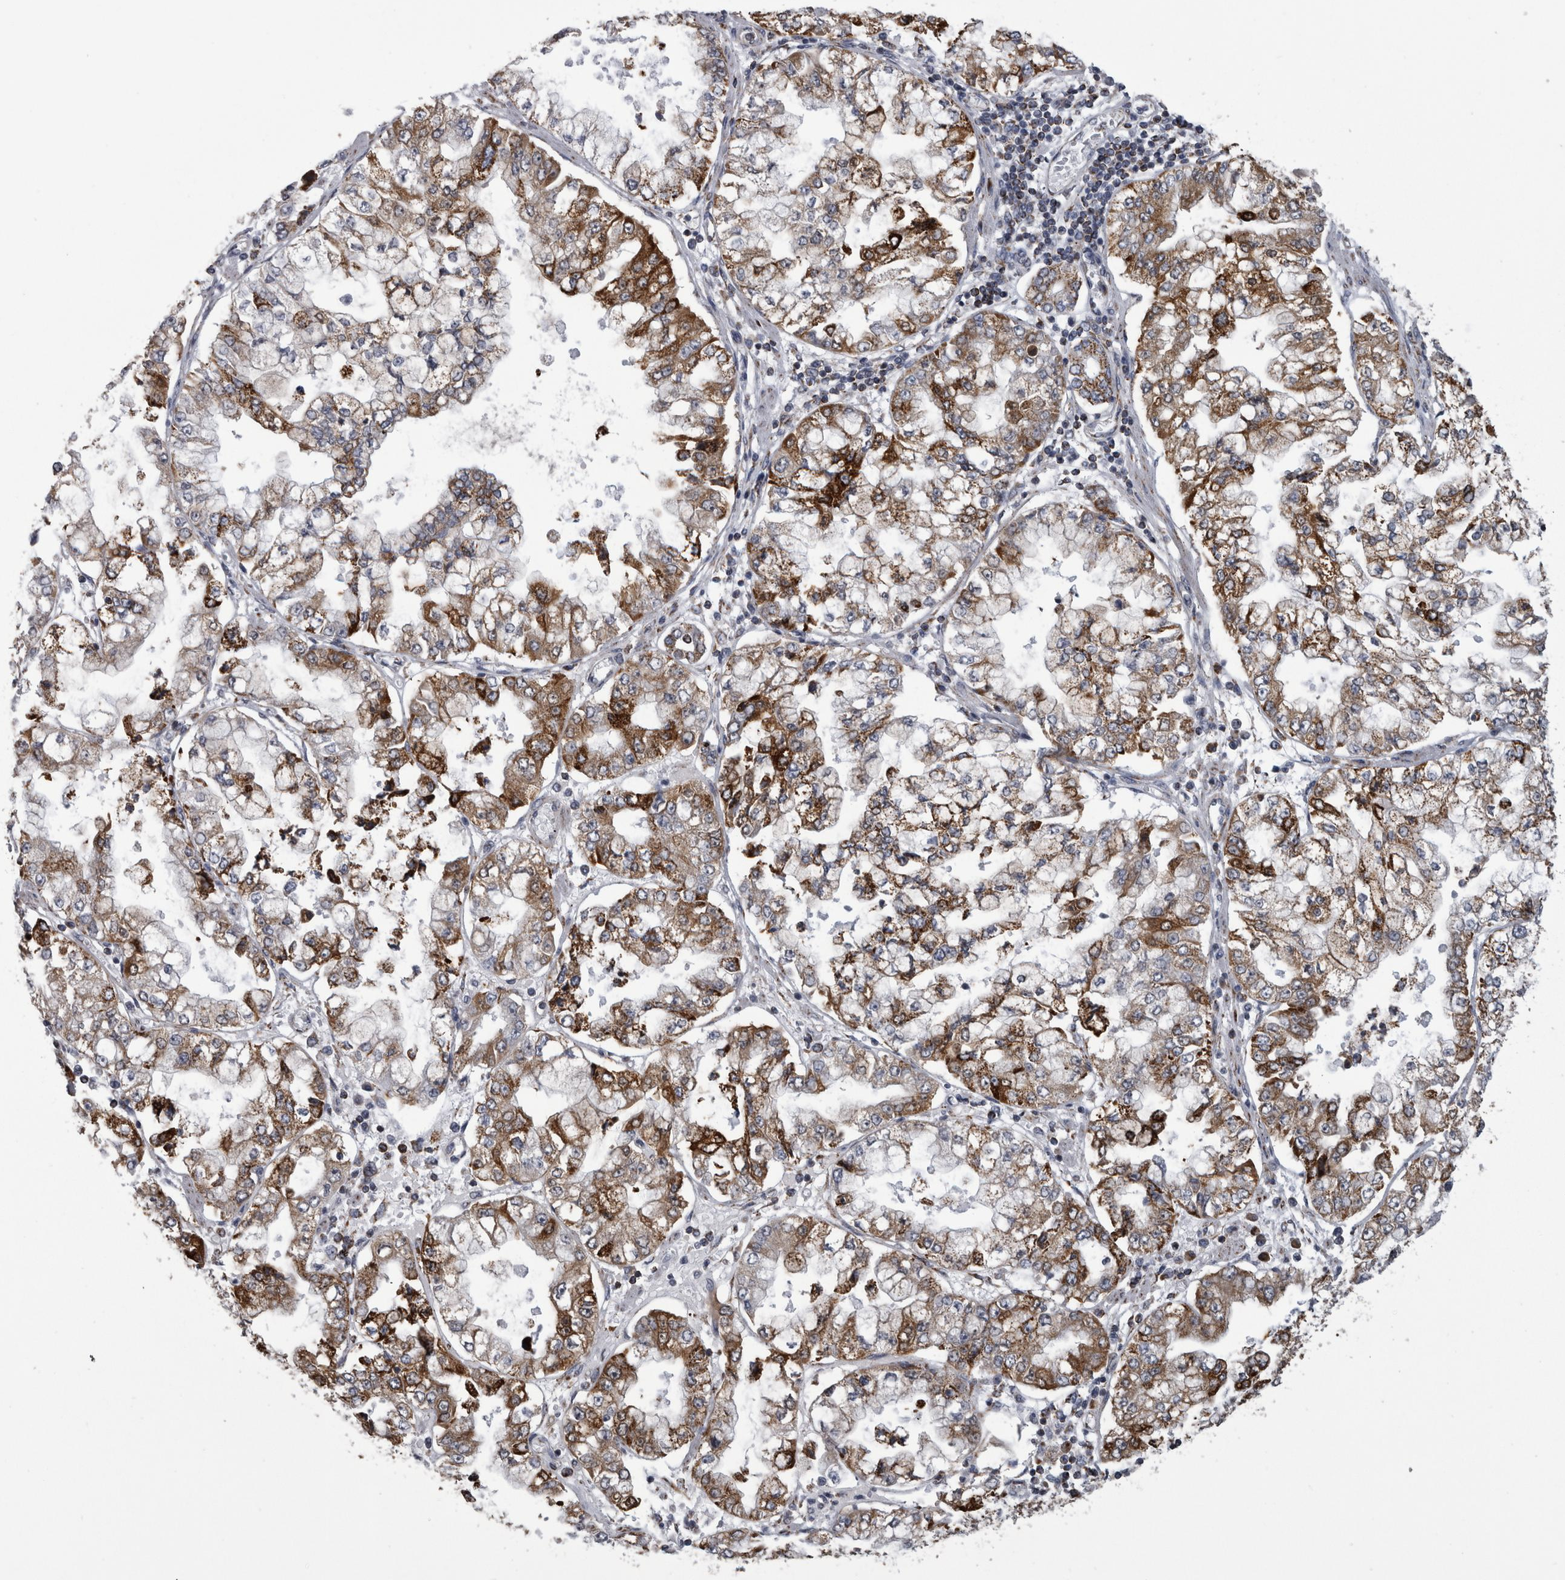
{"staining": {"intensity": "strong", "quantity": ">75%", "location": "cytoplasmic/membranous"}, "tissue": "stomach cancer", "cell_type": "Tumor cells", "image_type": "cancer", "snomed": [{"axis": "morphology", "description": "Adenocarcinoma, NOS"}, {"axis": "topography", "description": "Stomach"}], "caption": "Immunohistochemical staining of human stomach cancer (adenocarcinoma) displays high levels of strong cytoplasmic/membranous staining in about >75% of tumor cells.", "gene": "MDH2", "patient": {"sex": "male", "age": 76}}